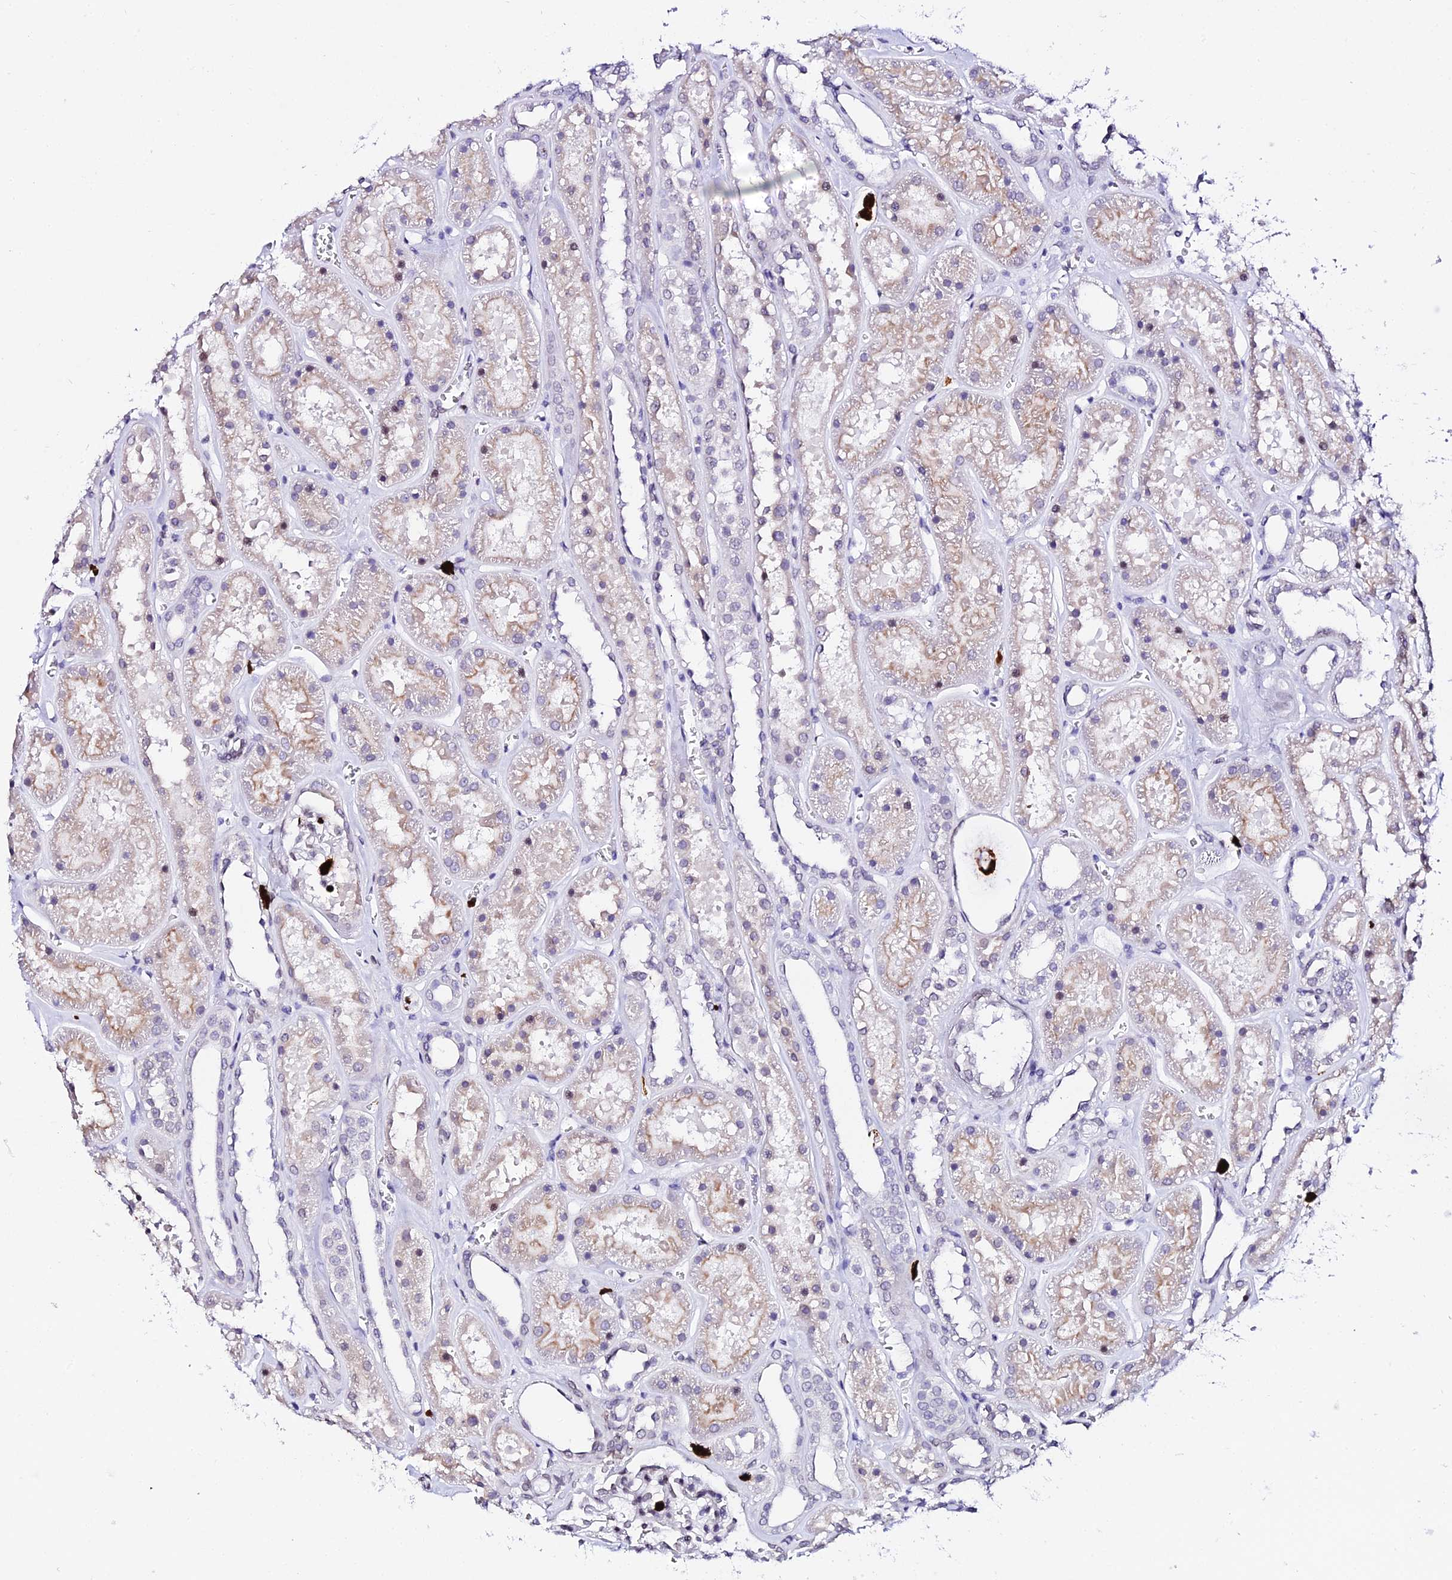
{"staining": {"intensity": "weak", "quantity": "<25%", "location": "nuclear"}, "tissue": "kidney", "cell_type": "Cells in glomeruli", "image_type": "normal", "snomed": [{"axis": "morphology", "description": "Normal tissue, NOS"}, {"axis": "topography", "description": "Kidney"}], "caption": "High magnification brightfield microscopy of unremarkable kidney stained with DAB (brown) and counterstained with hematoxylin (blue): cells in glomeruli show no significant positivity.", "gene": "MCM10", "patient": {"sex": "female", "age": 41}}